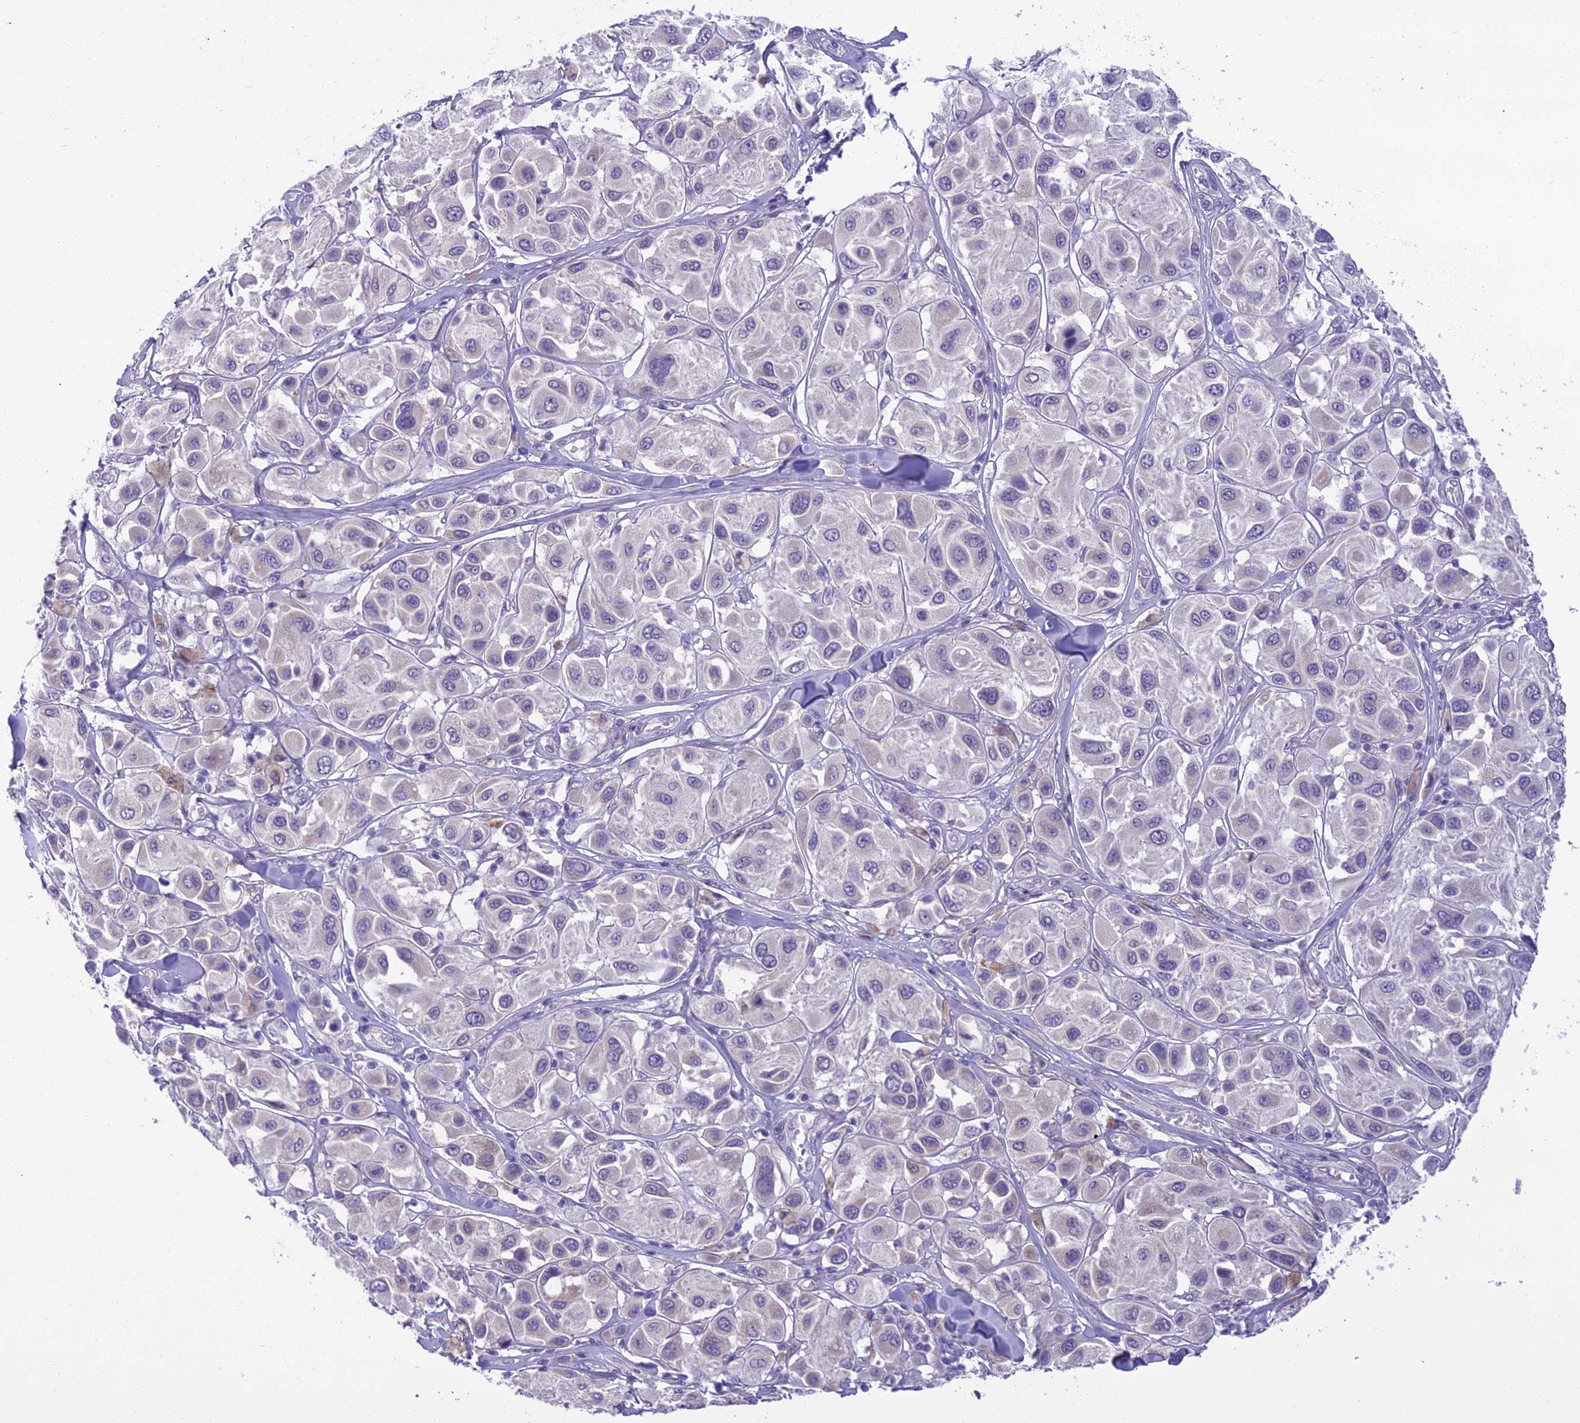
{"staining": {"intensity": "negative", "quantity": "none", "location": "none"}, "tissue": "melanoma", "cell_type": "Tumor cells", "image_type": "cancer", "snomed": [{"axis": "morphology", "description": "Malignant melanoma, Metastatic site"}, {"axis": "topography", "description": "Skin"}], "caption": "Protein analysis of malignant melanoma (metastatic site) demonstrates no significant staining in tumor cells.", "gene": "SCRT1", "patient": {"sex": "male", "age": 41}}